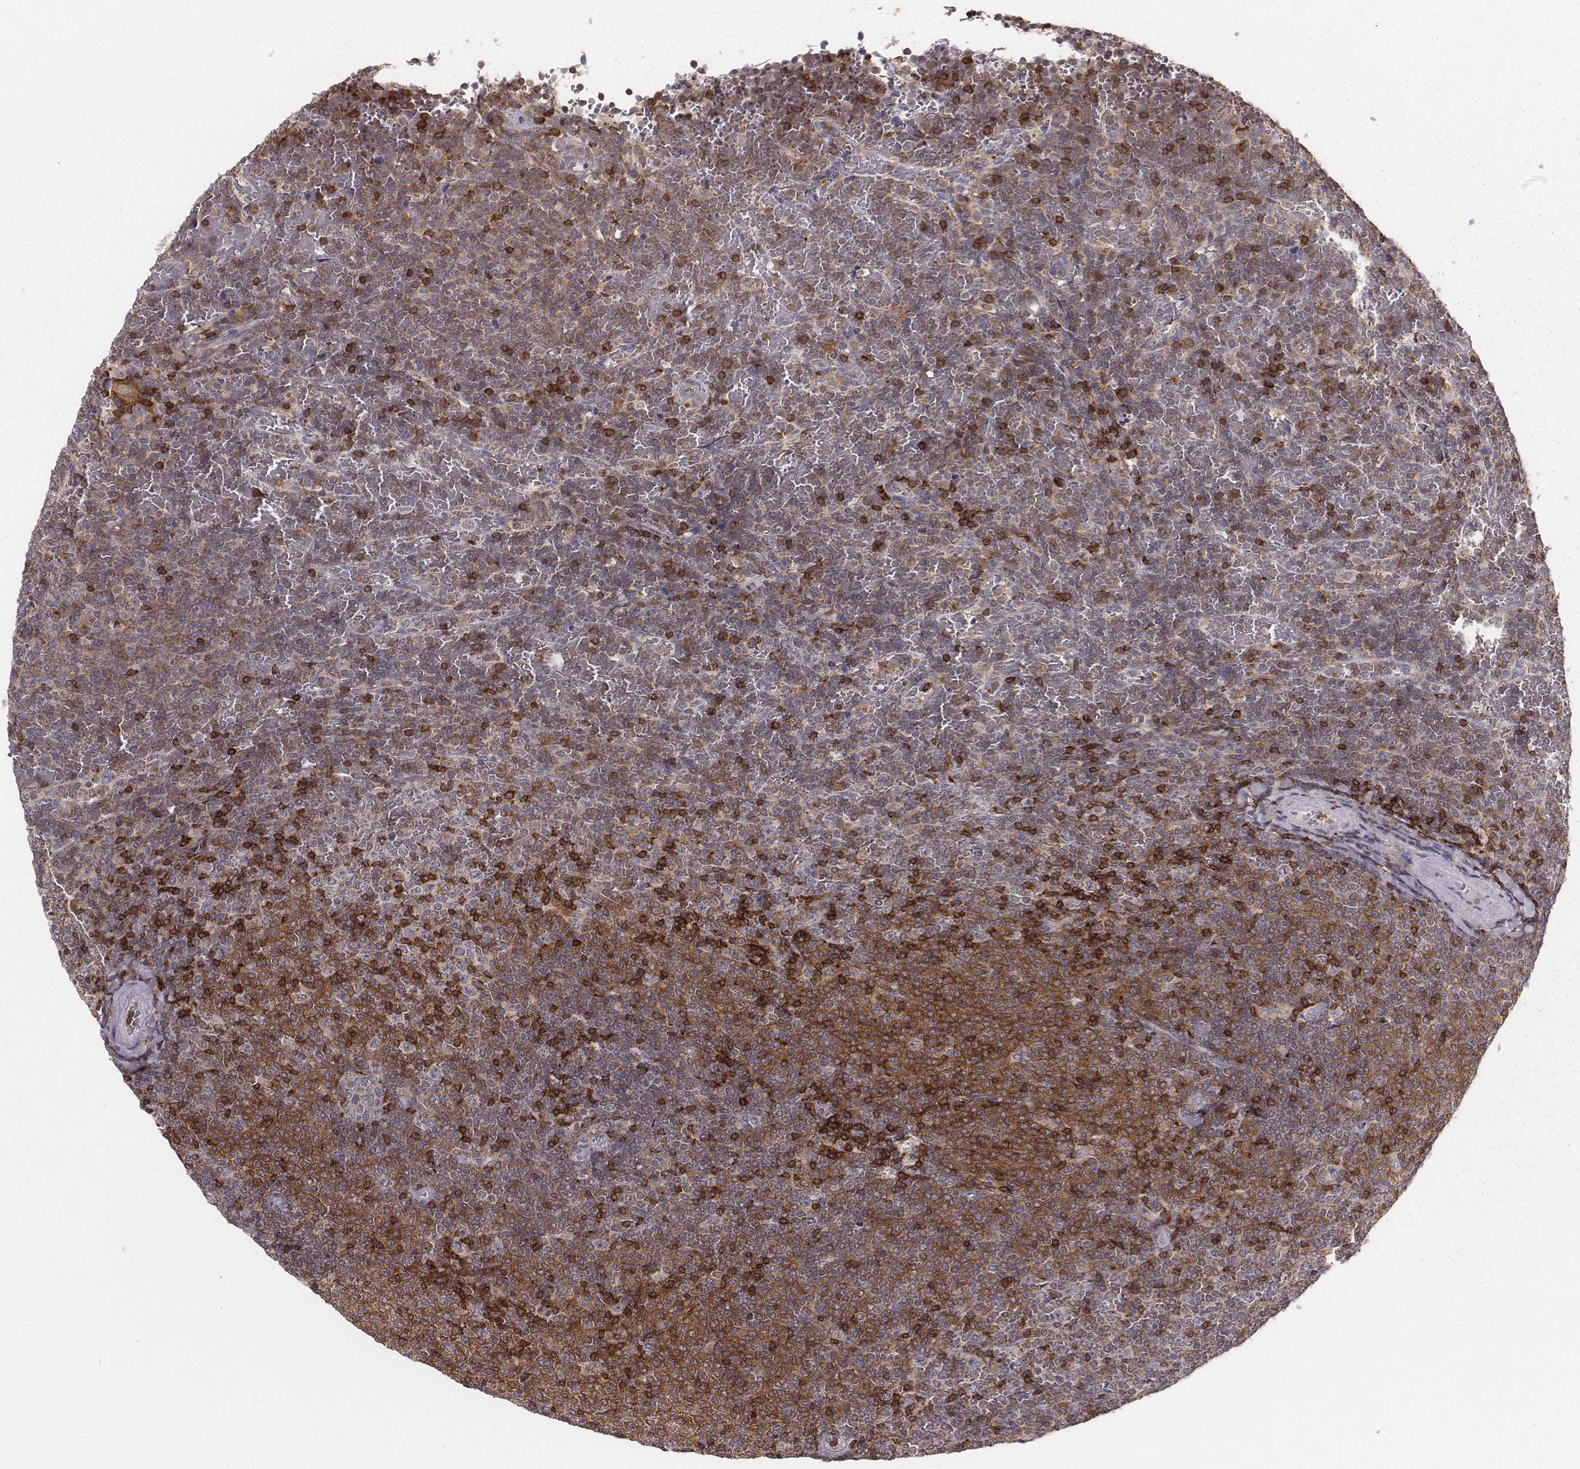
{"staining": {"intensity": "negative", "quantity": "none", "location": "none"}, "tissue": "lymphoma", "cell_type": "Tumor cells", "image_type": "cancer", "snomed": [{"axis": "morphology", "description": "Malignant lymphoma, non-Hodgkin's type, Low grade"}, {"axis": "topography", "description": "Spleen"}], "caption": "DAB immunohistochemical staining of human lymphoma shows no significant positivity in tumor cells.", "gene": "PILRA", "patient": {"sex": "female", "age": 77}}